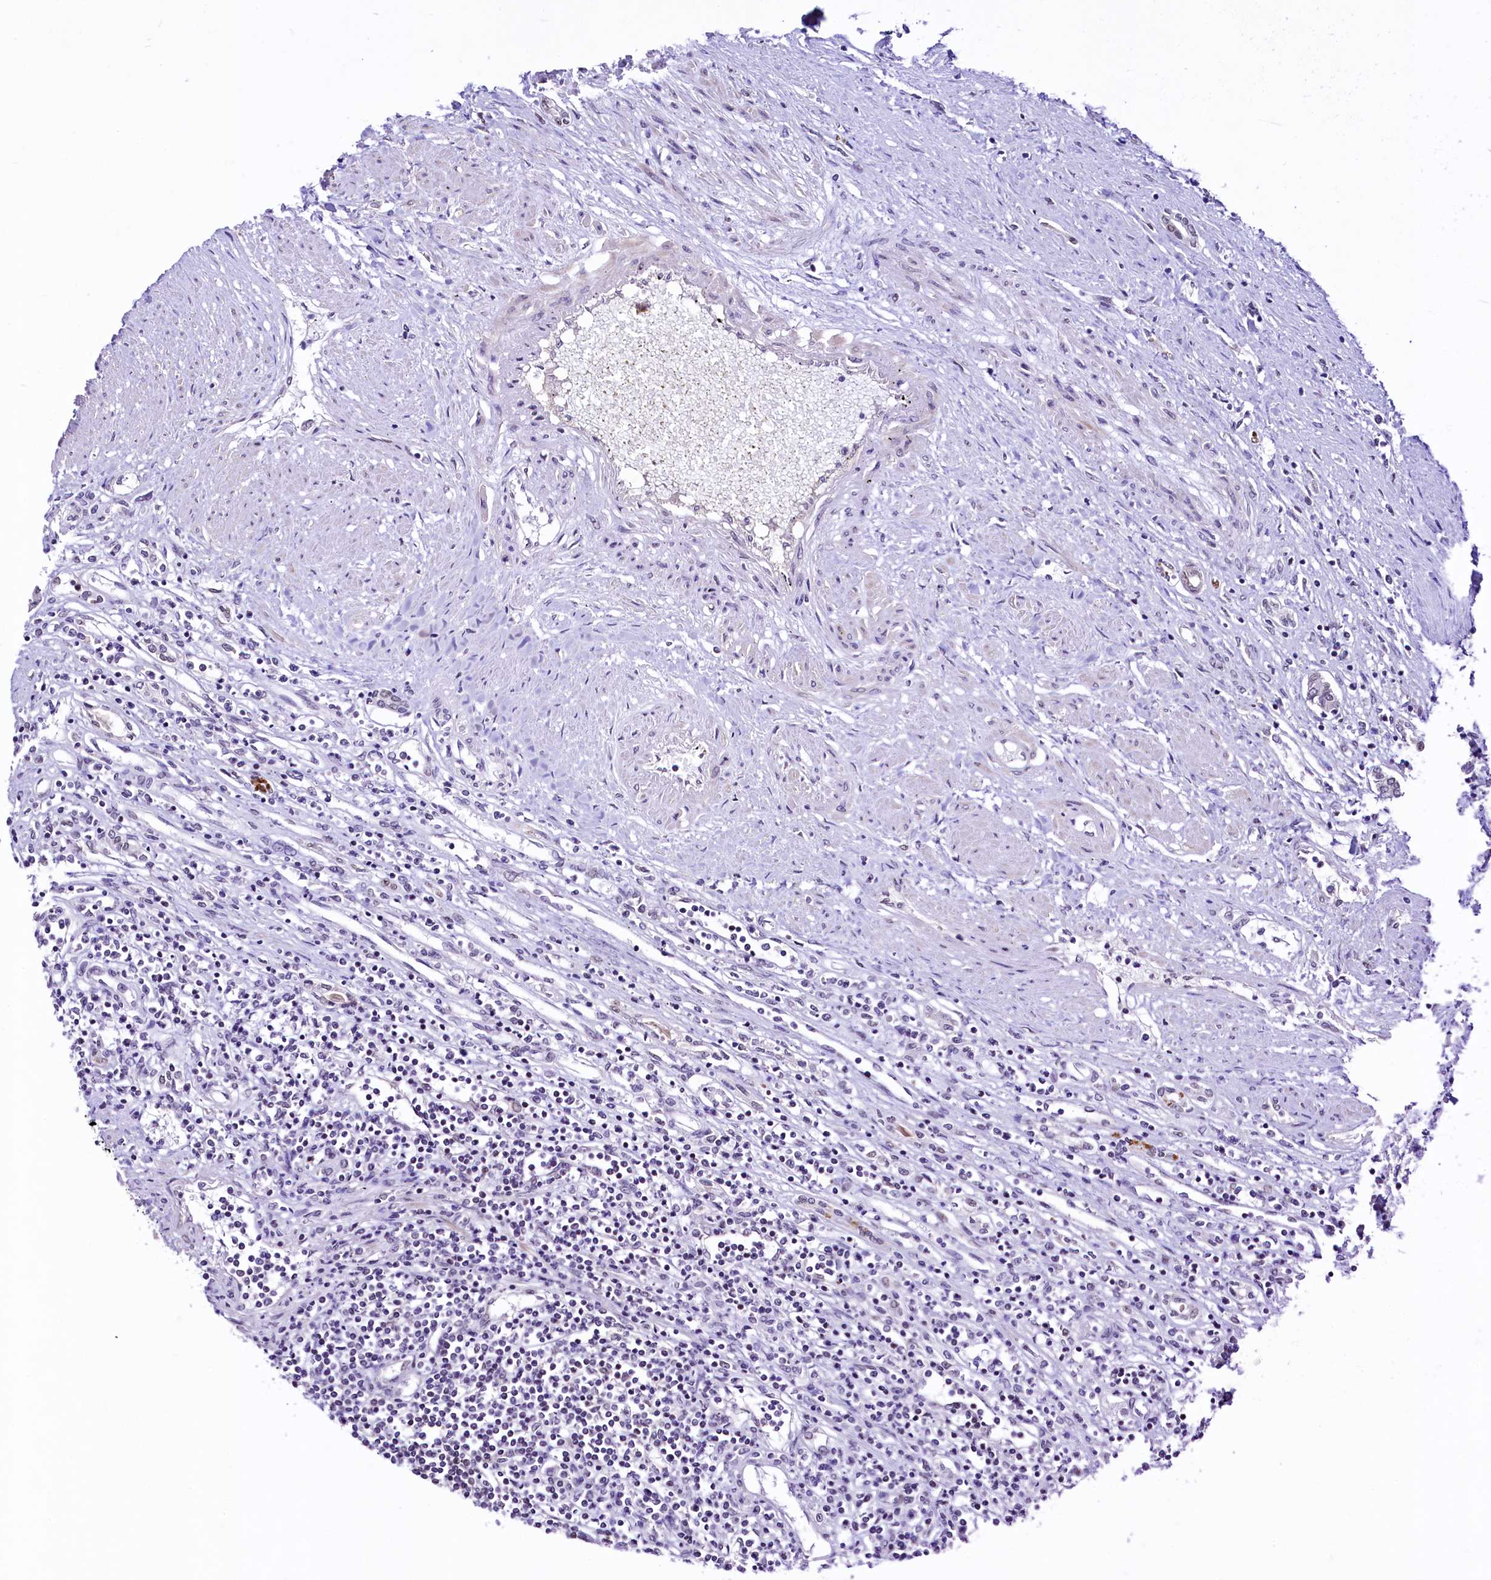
{"staining": {"intensity": "negative", "quantity": "none", "location": "none"}, "tissue": "renal cancer", "cell_type": "Tumor cells", "image_type": "cancer", "snomed": [{"axis": "morphology", "description": "Adenocarcinoma, NOS"}, {"axis": "topography", "description": "Kidney"}], "caption": "Immunohistochemistry (IHC) of human renal adenocarcinoma displays no positivity in tumor cells. (DAB (3,3'-diaminobenzidine) immunohistochemistry, high magnification).", "gene": "LEUTX", "patient": {"sex": "male", "age": 59}}